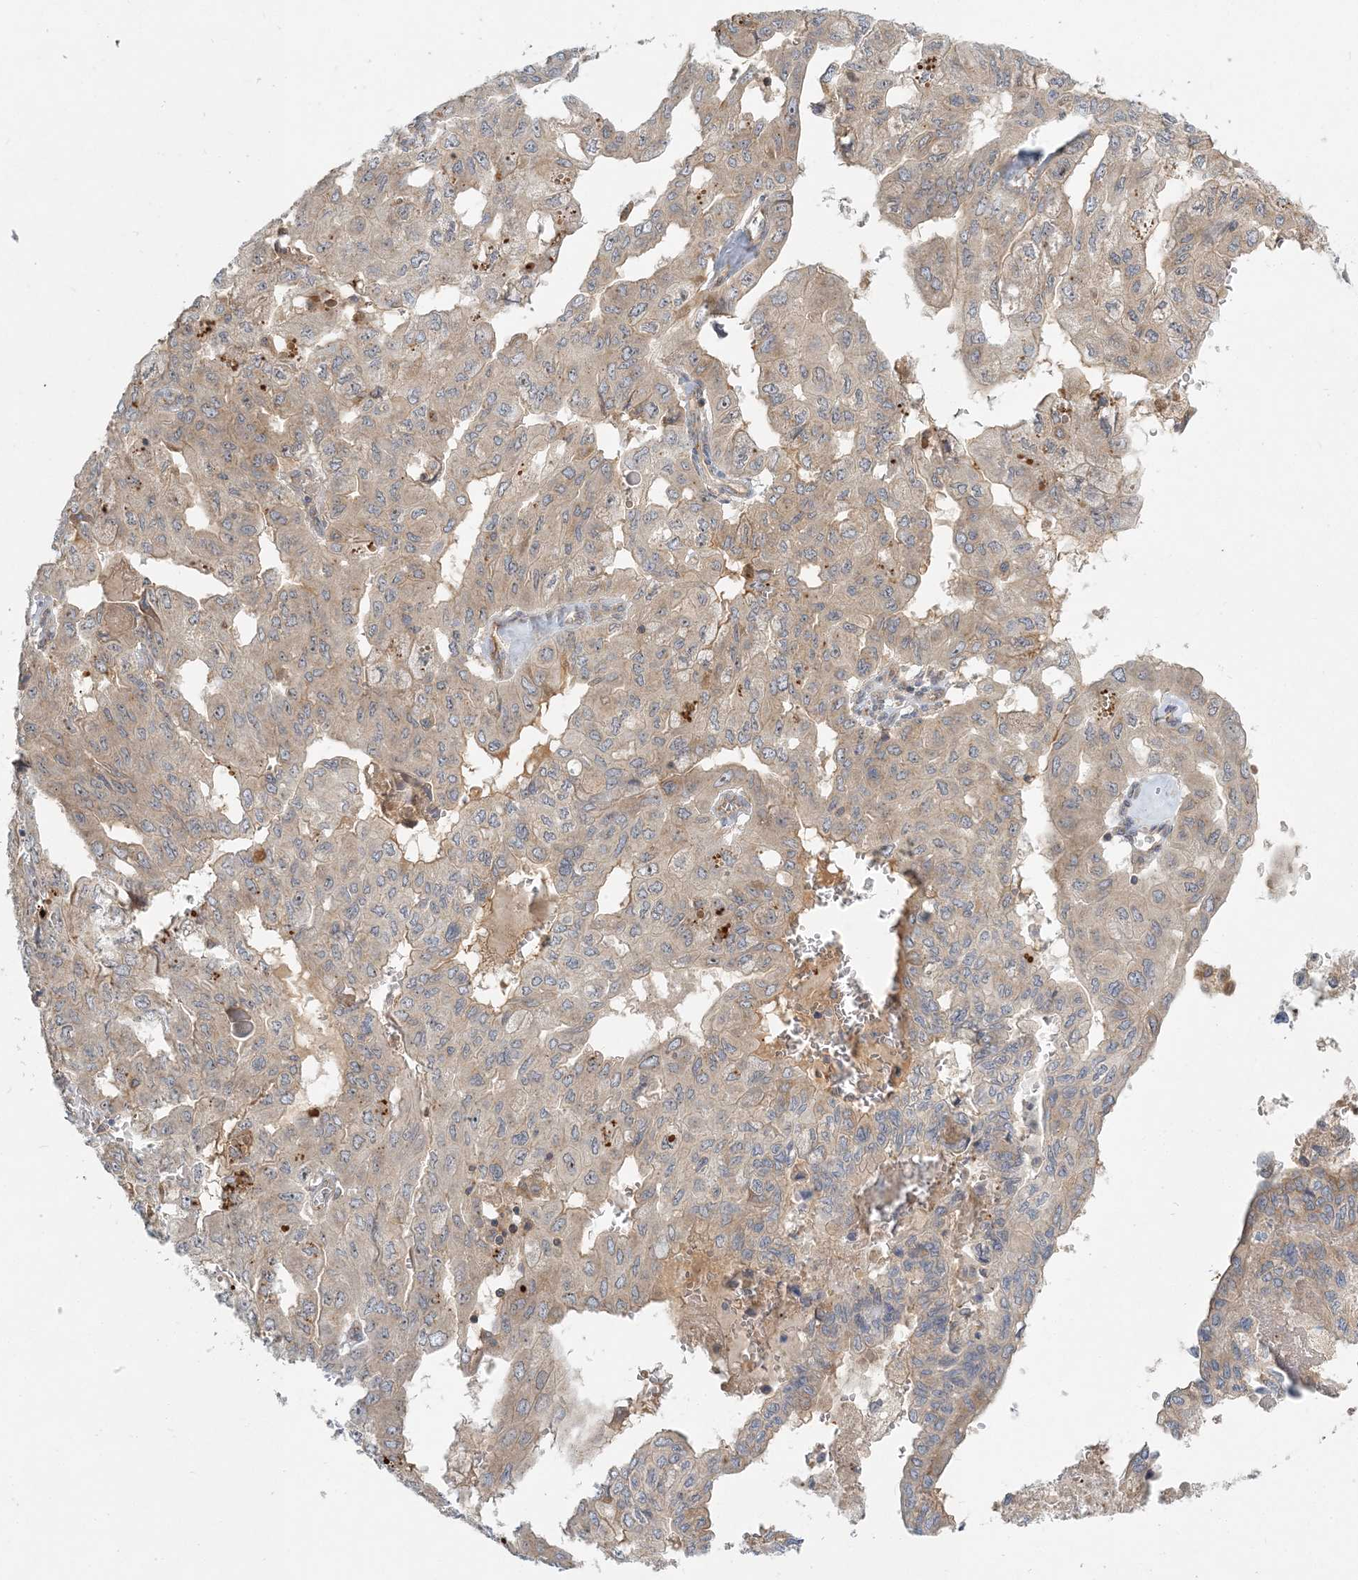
{"staining": {"intensity": "weak", "quantity": ">75%", "location": "cytoplasmic/membranous"}, "tissue": "pancreatic cancer", "cell_type": "Tumor cells", "image_type": "cancer", "snomed": [{"axis": "morphology", "description": "Adenocarcinoma, NOS"}, {"axis": "topography", "description": "Pancreas"}], "caption": "Immunohistochemical staining of human adenocarcinoma (pancreatic) shows low levels of weak cytoplasmic/membranous expression in about >75% of tumor cells. (IHC, brightfield microscopy, high magnification).", "gene": "AP1AR", "patient": {"sex": "male", "age": 51}}